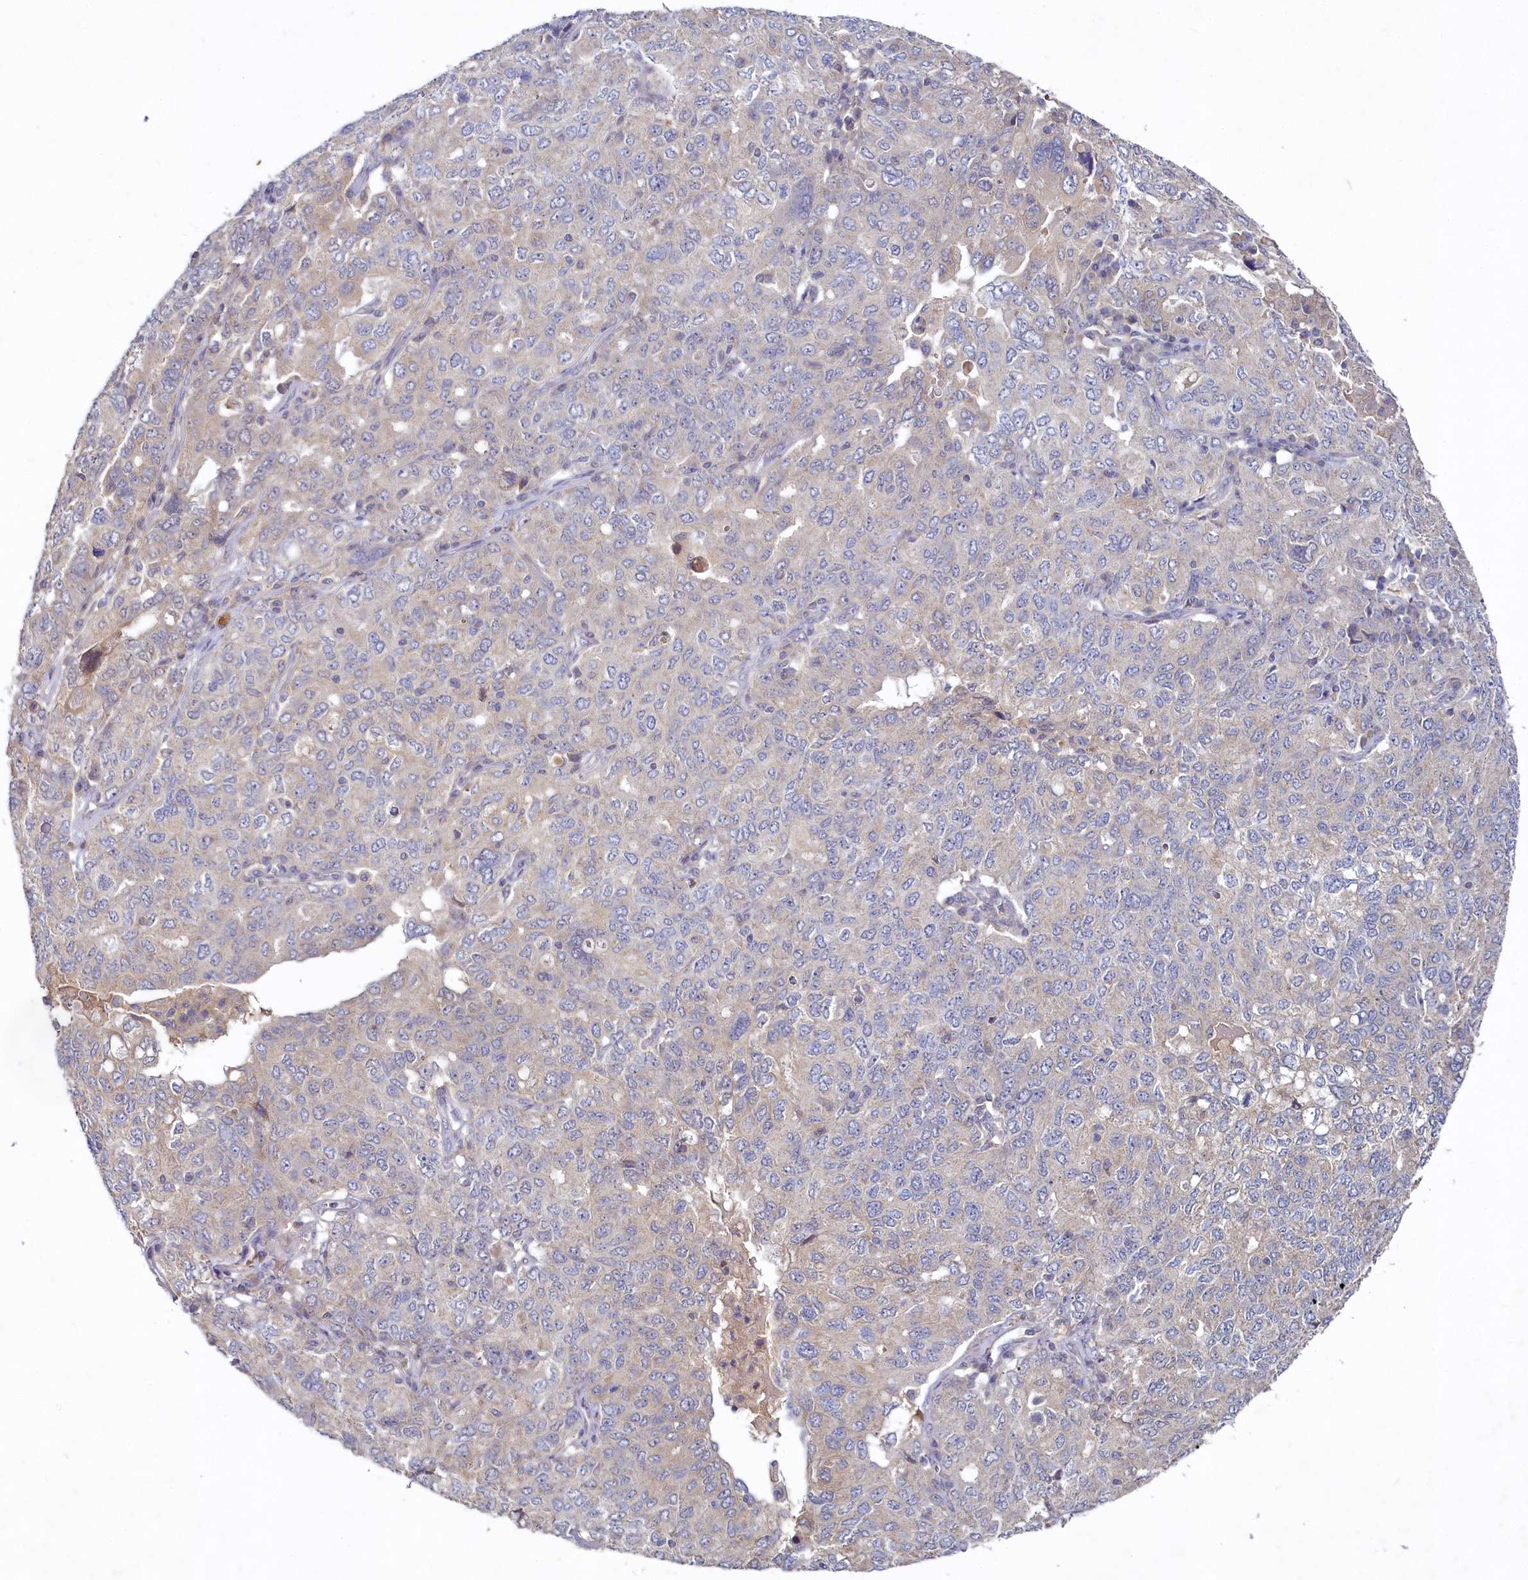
{"staining": {"intensity": "negative", "quantity": "none", "location": "none"}, "tissue": "ovarian cancer", "cell_type": "Tumor cells", "image_type": "cancer", "snomed": [{"axis": "morphology", "description": "Carcinoma, endometroid"}, {"axis": "topography", "description": "Ovary"}], "caption": "Ovarian cancer (endometroid carcinoma) stained for a protein using immunohistochemistry (IHC) exhibits no expression tumor cells.", "gene": "HERC3", "patient": {"sex": "female", "age": 62}}